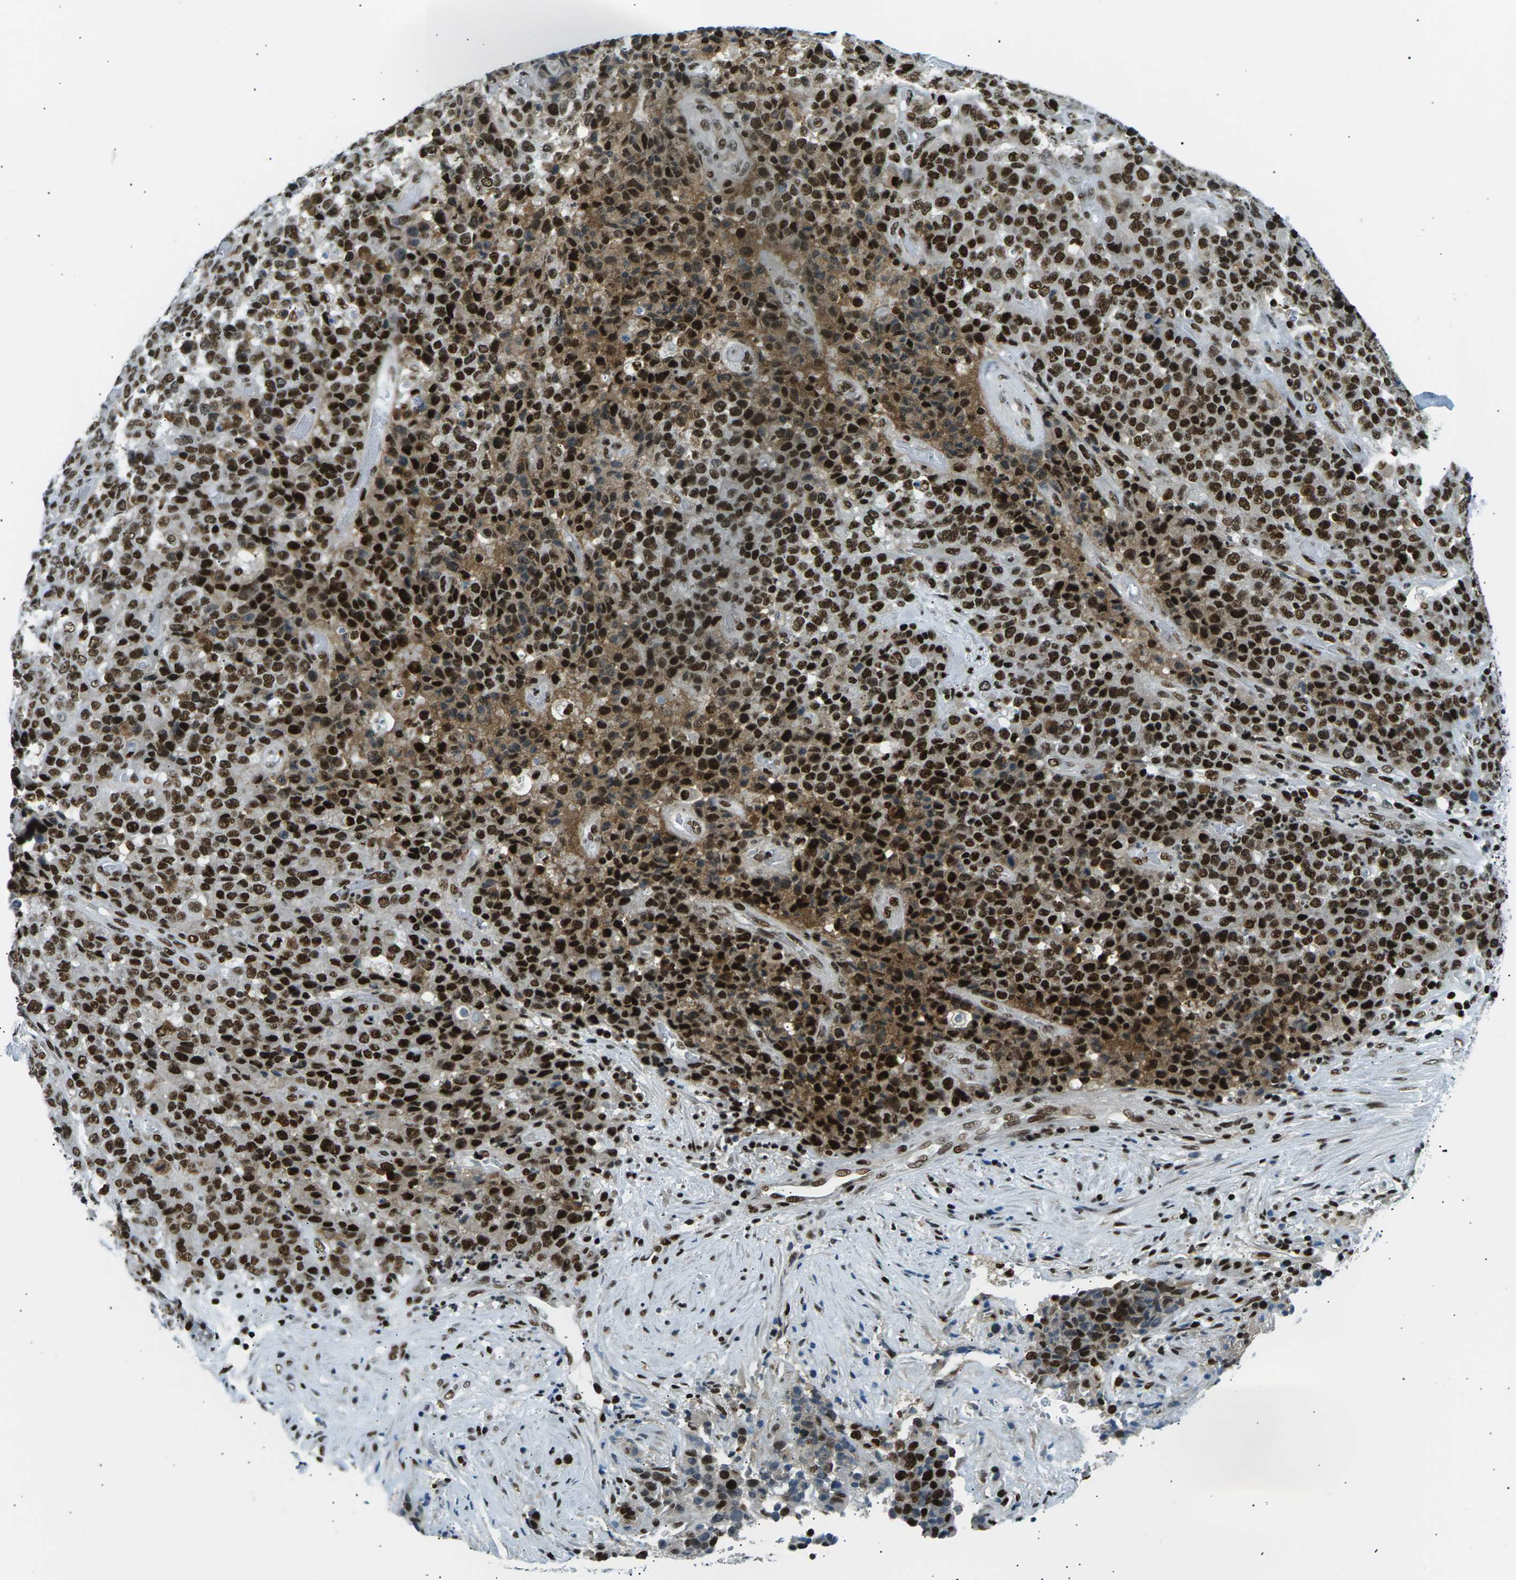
{"staining": {"intensity": "strong", "quantity": ">75%", "location": "cytoplasmic/membranous,nuclear"}, "tissue": "stomach cancer", "cell_type": "Tumor cells", "image_type": "cancer", "snomed": [{"axis": "morphology", "description": "Adenocarcinoma, NOS"}, {"axis": "topography", "description": "Stomach"}], "caption": "An immunohistochemistry photomicrograph of neoplastic tissue is shown. Protein staining in brown labels strong cytoplasmic/membranous and nuclear positivity in stomach adenocarcinoma within tumor cells.", "gene": "RPA2", "patient": {"sex": "female", "age": 73}}